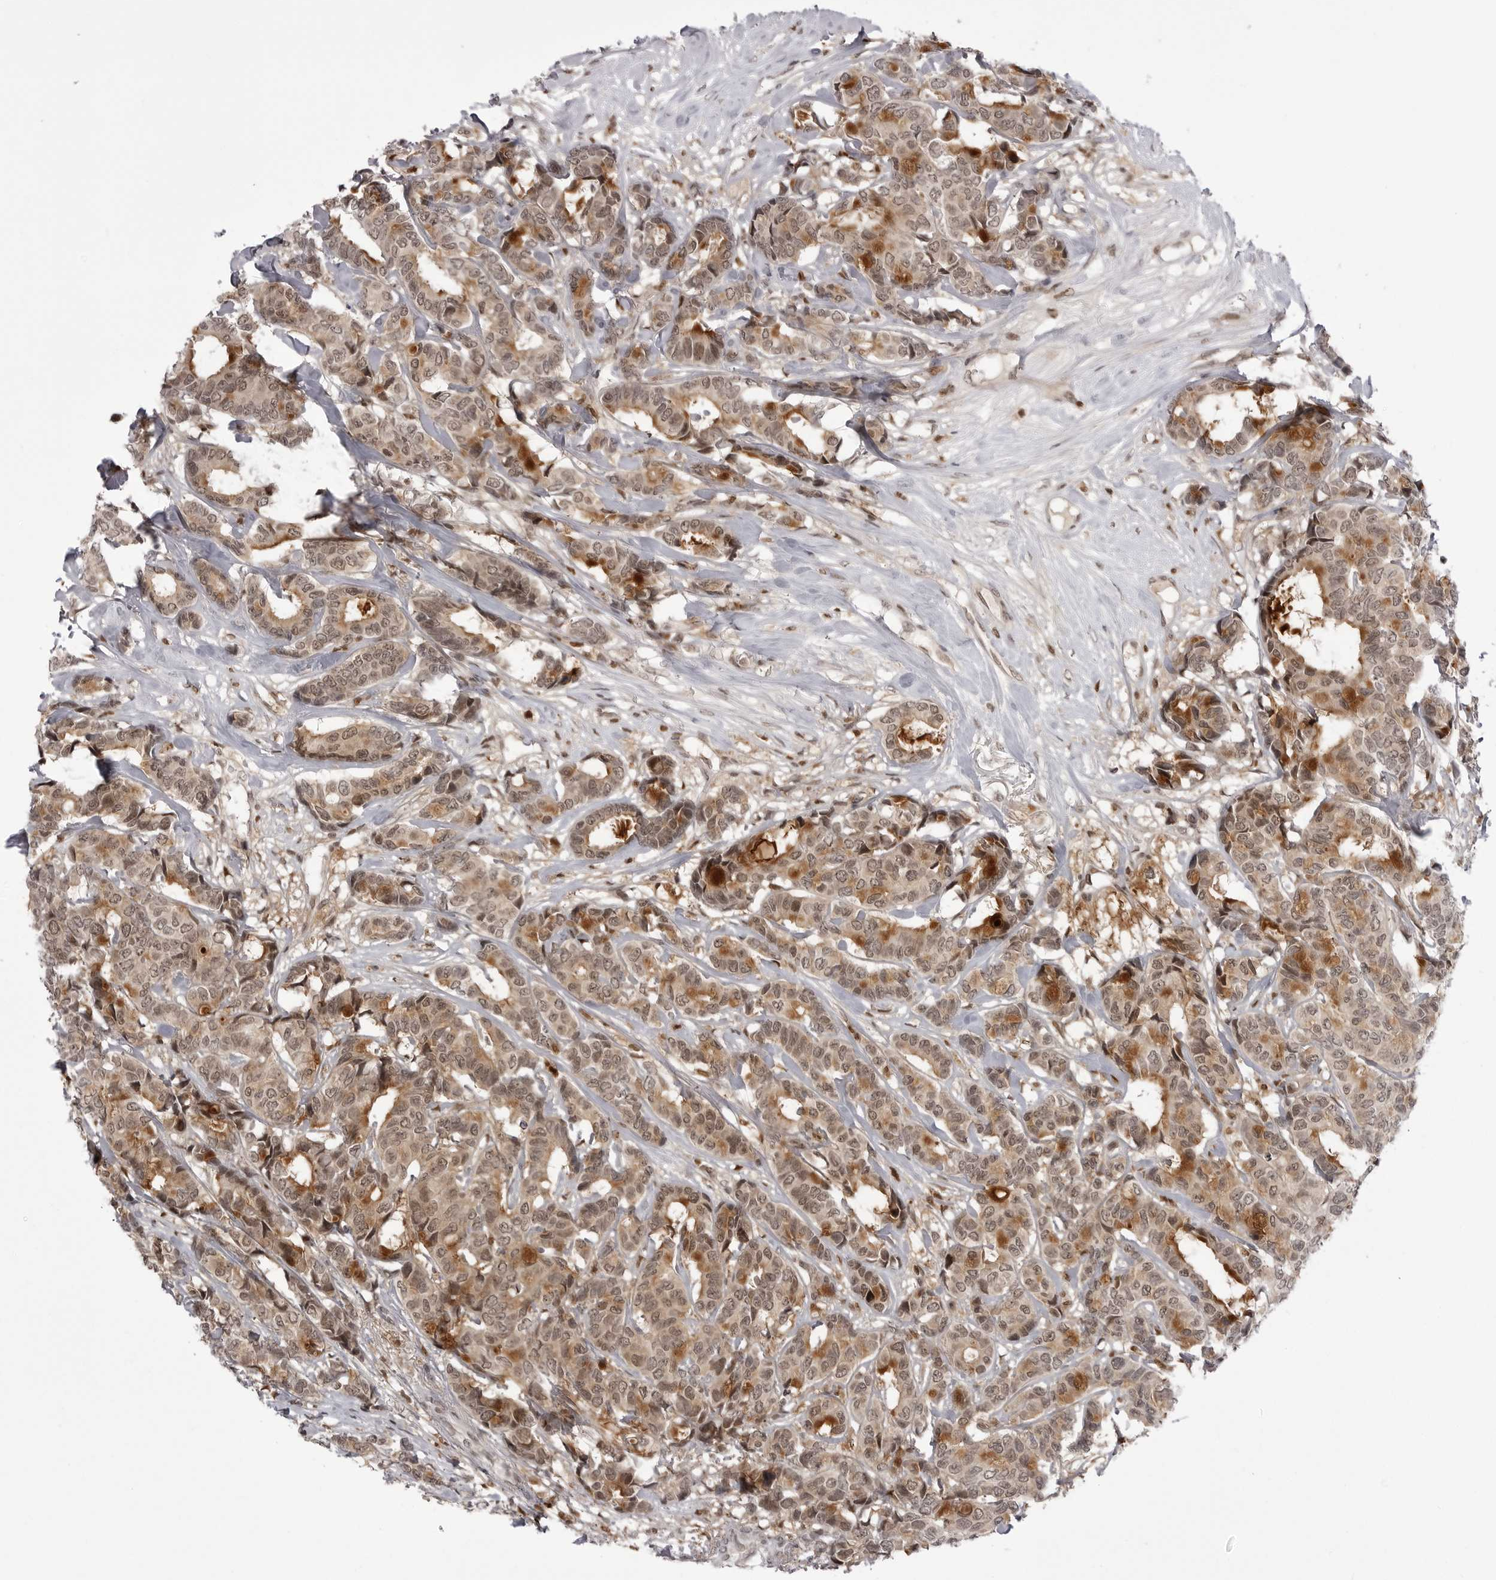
{"staining": {"intensity": "moderate", "quantity": ">75%", "location": "cytoplasmic/membranous,nuclear"}, "tissue": "breast cancer", "cell_type": "Tumor cells", "image_type": "cancer", "snomed": [{"axis": "morphology", "description": "Duct carcinoma"}, {"axis": "topography", "description": "Breast"}], "caption": "Breast cancer (infiltrating ductal carcinoma) stained for a protein (brown) displays moderate cytoplasmic/membranous and nuclear positive staining in approximately >75% of tumor cells.", "gene": "PTK2B", "patient": {"sex": "female", "age": 87}}